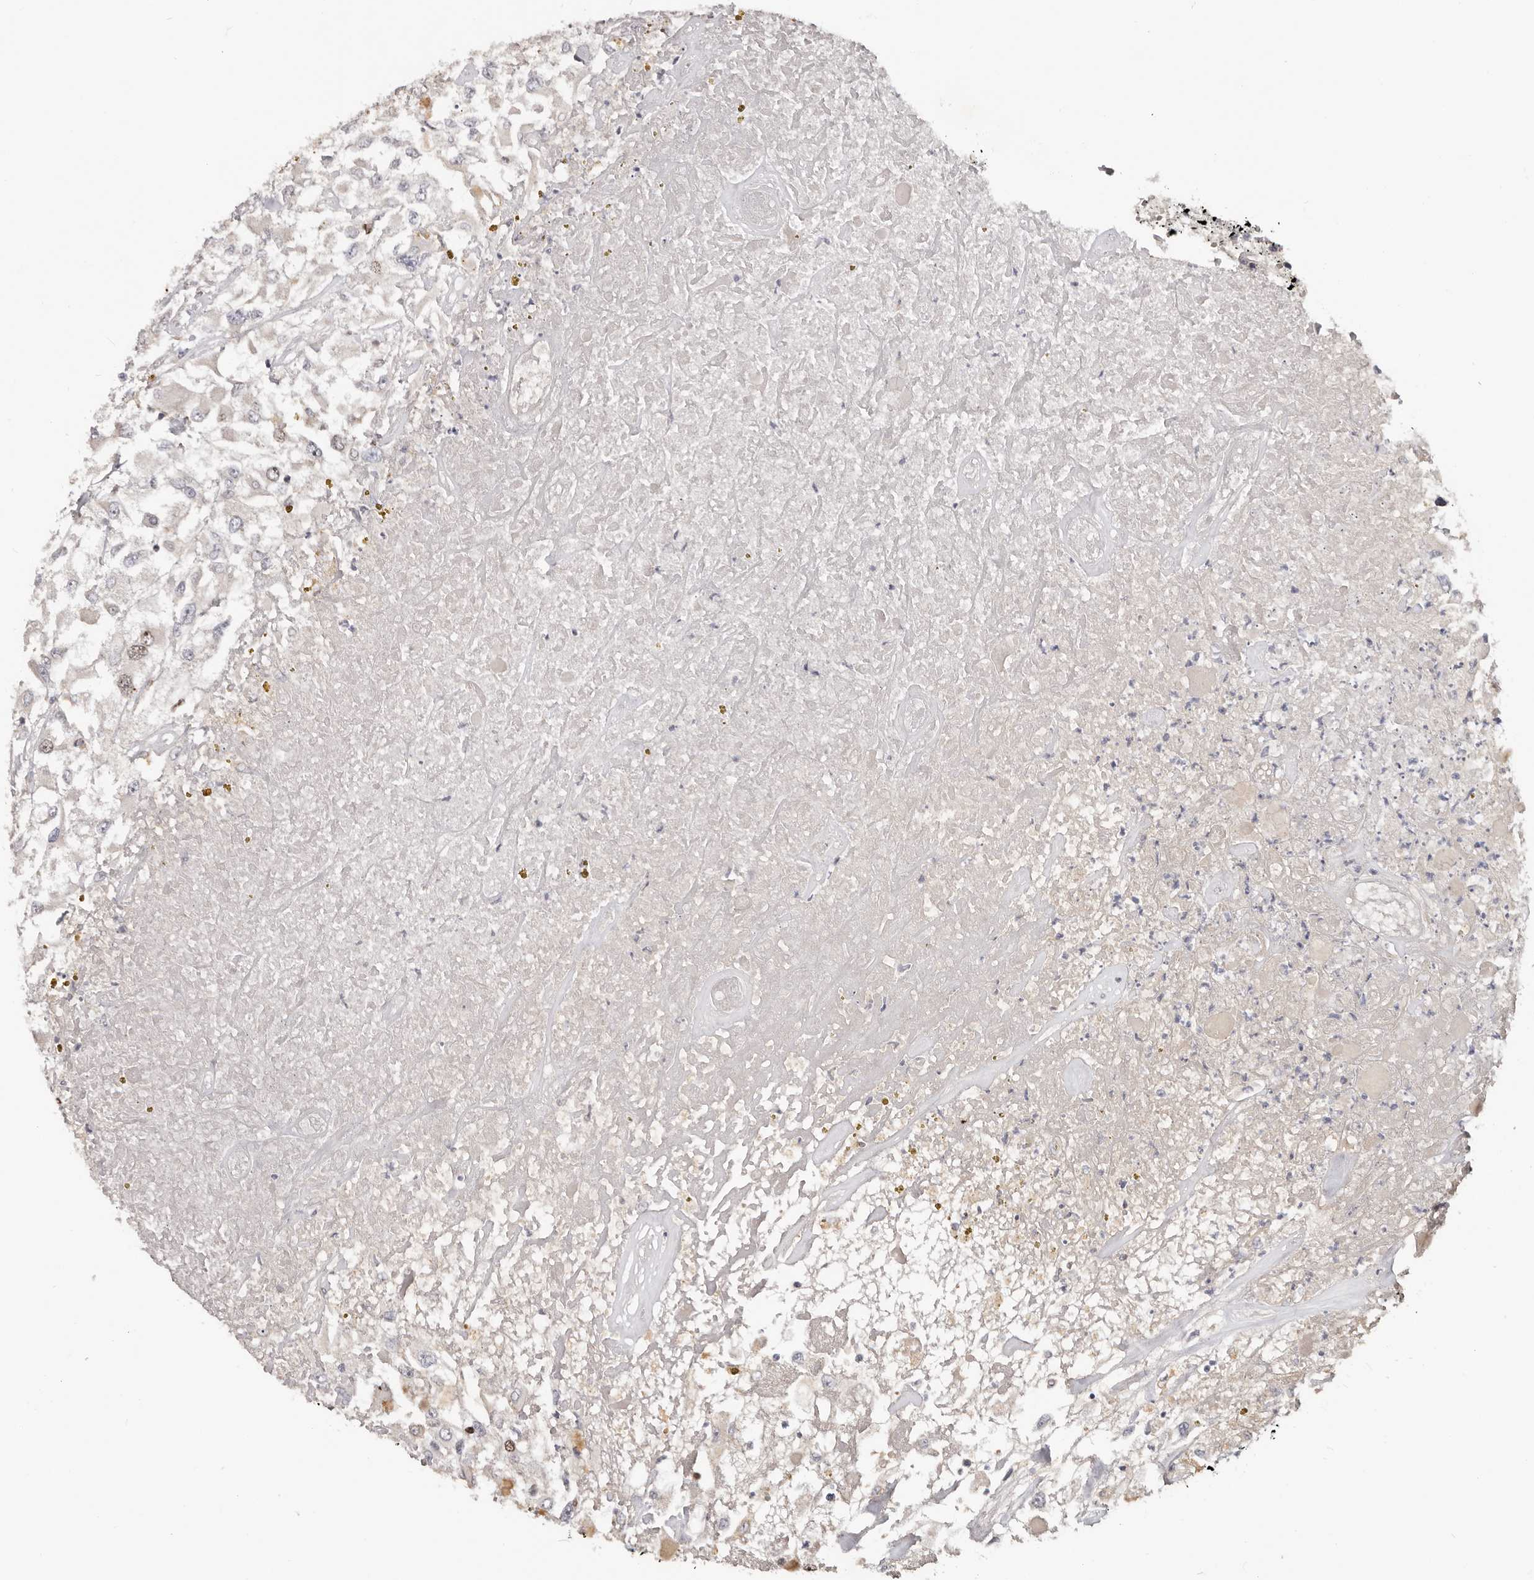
{"staining": {"intensity": "moderate", "quantity": "<25%", "location": "nuclear"}, "tissue": "renal cancer", "cell_type": "Tumor cells", "image_type": "cancer", "snomed": [{"axis": "morphology", "description": "Adenocarcinoma, NOS"}, {"axis": "topography", "description": "Kidney"}], "caption": "Protein staining of adenocarcinoma (renal) tissue reveals moderate nuclear expression in about <25% of tumor cells.", "gene": "CCDC190", "patient": {"sex": "female", "age": 52}}